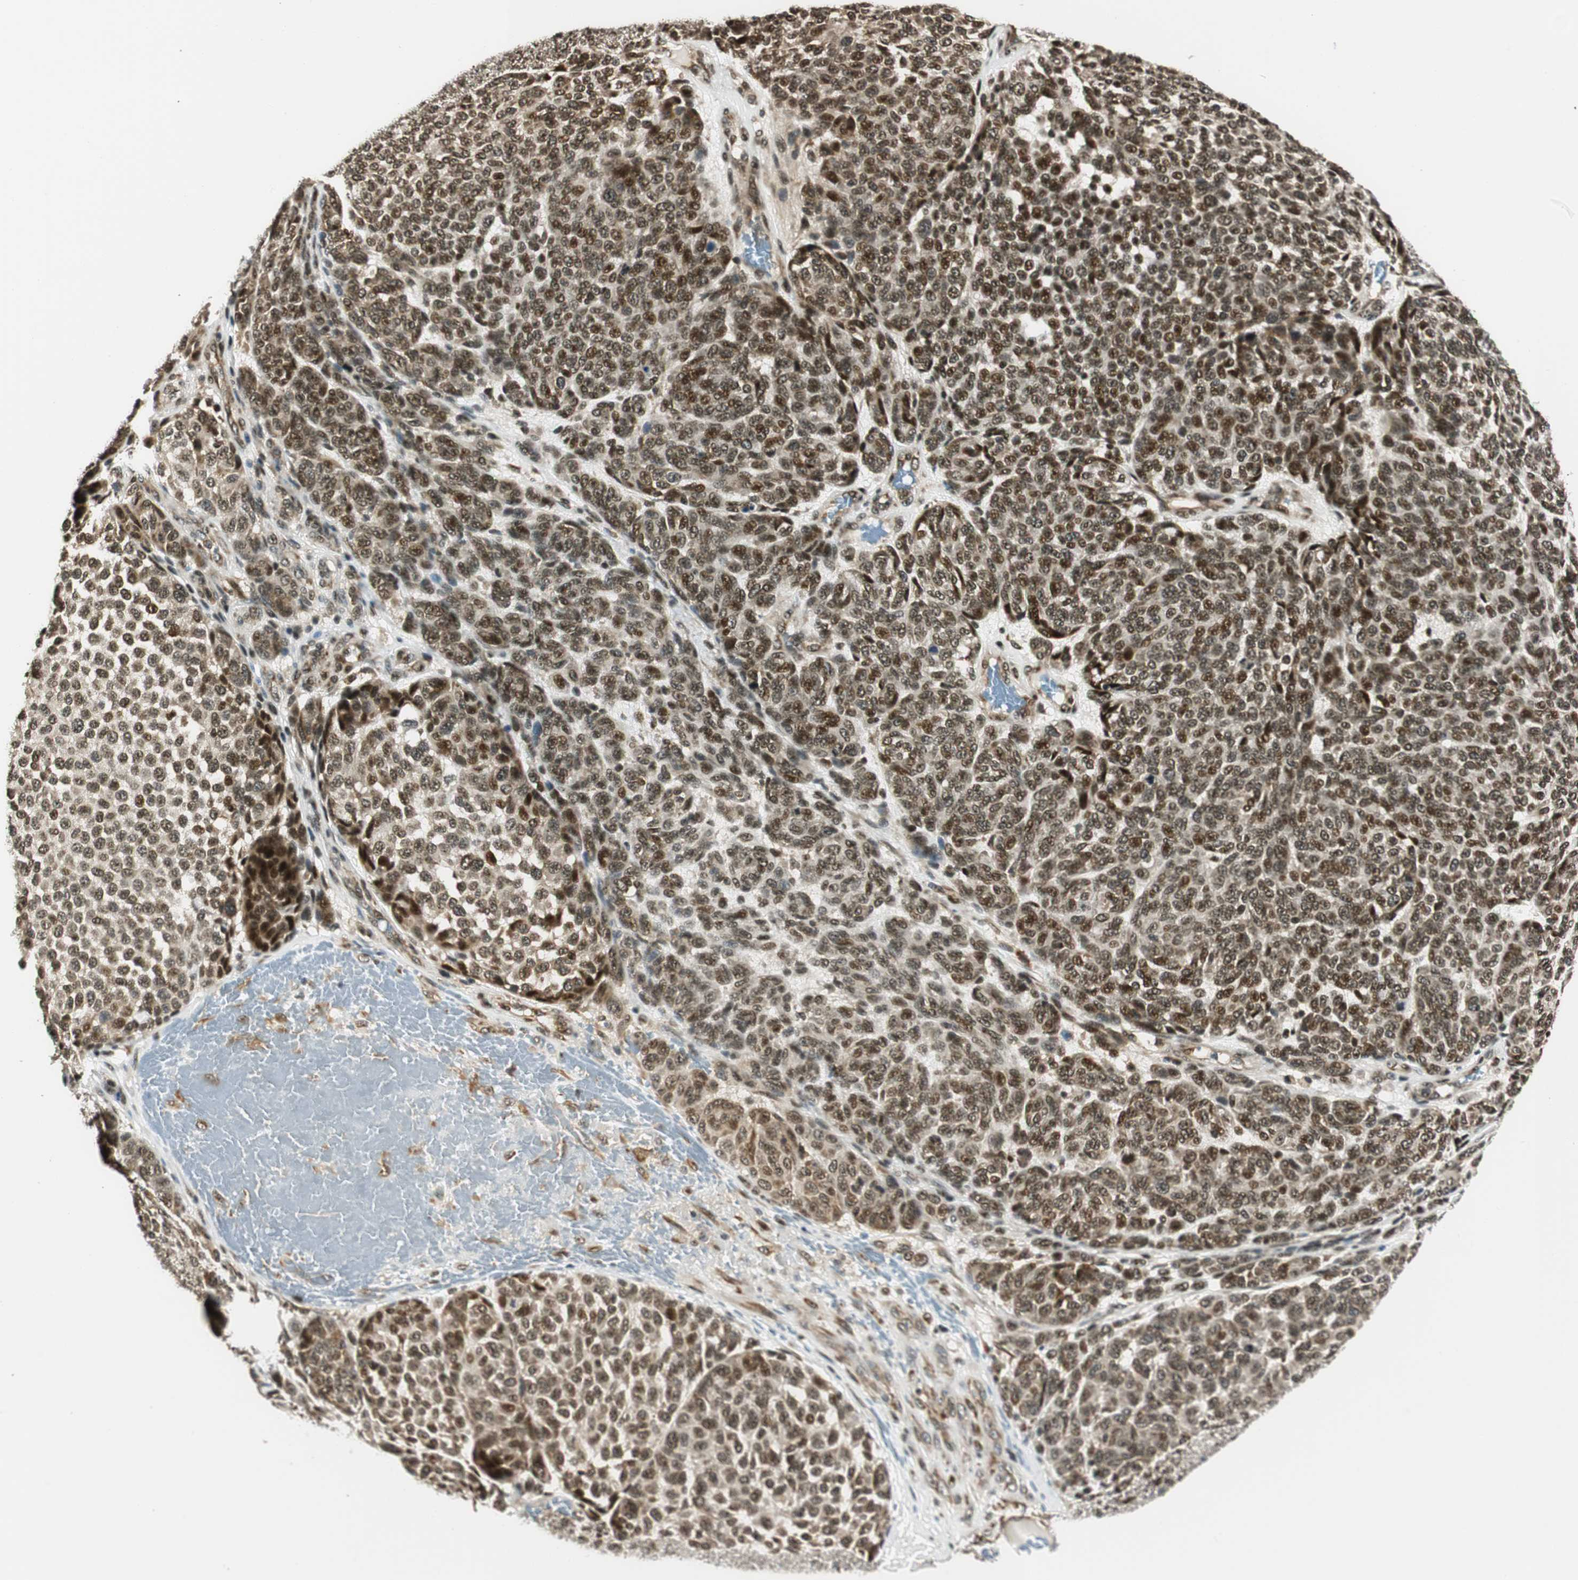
{"staining": {"intensity": "moderate", "quantity": ">75%", "location": "nuclear"}, "tissue": "melanoma", "cell_type": "Tumor cells", "image_type": "cancer", "snomed": [{"axis": "morphology", "description": "Malignant melanoma, NOS"}, {"axis": "topography", "description": "Skin"}], "caption": "Immunohistochemistry (DAB) staining of human melanoma reveals moderate nuclear protein staining in about >75% of tumor cells.", "gene": "RING1", "patient": {"sex": "male", "age": 59}}